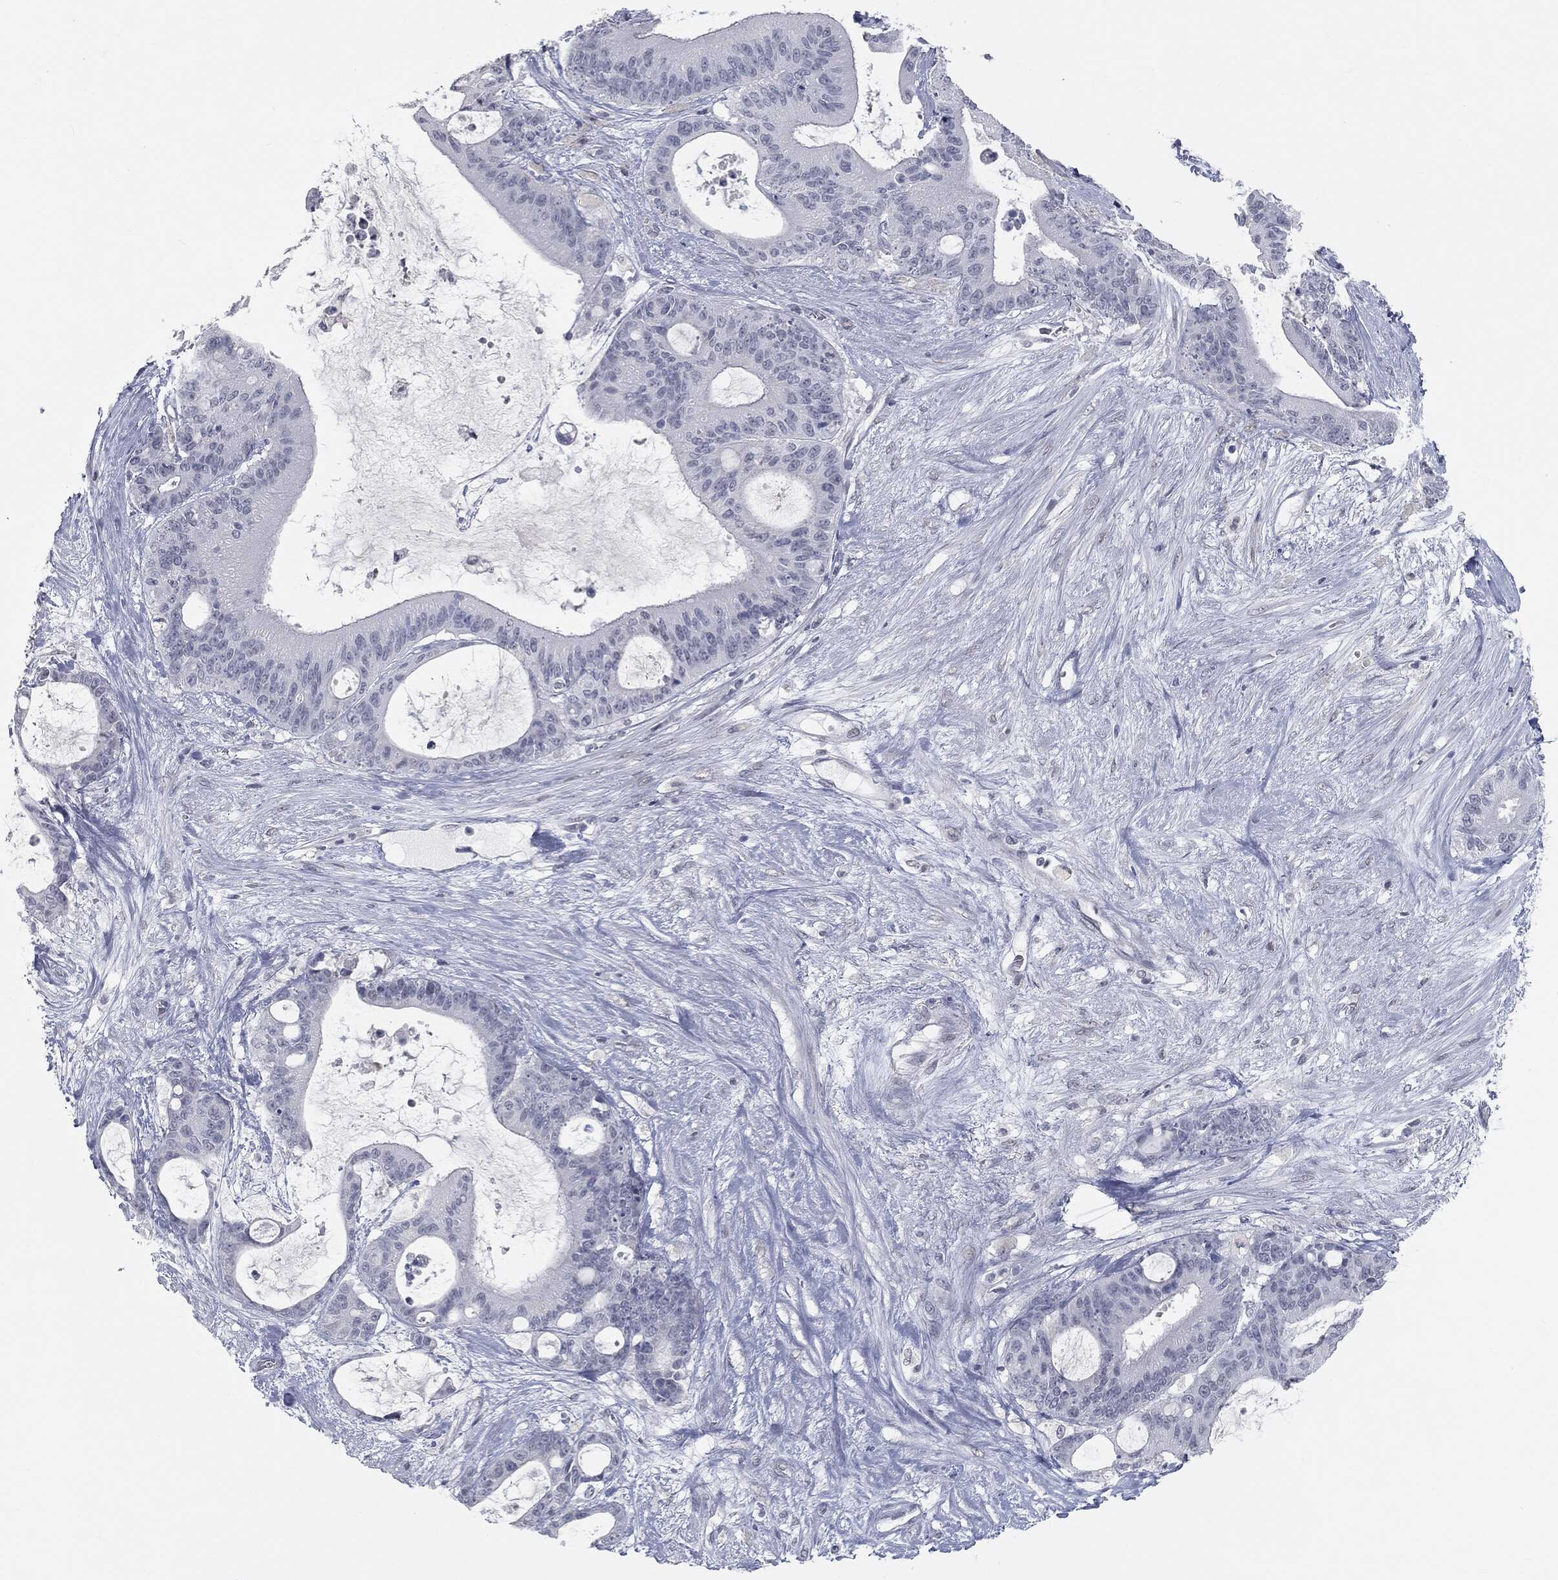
{"staining": {"intensity": "negative", "quantity": "none", "location": "none"}, "tissue": "liver cancer", "cell_type": "Tumor cells", "image_type": "cancer", "snomed": [{"axis": "morphology", "description": "Normal tissue, NOS"}, {"axis": "morphology", "description": "Cholangiocarcinoma"}, {"axis": "topography", "description": "Liver"}, {"axis": "topography", "description": "Peripheral nerve tissue"}], "caption": "An immunohistochemistry (IHC) micrograph of liver cancer is shown. There is no staining in tumor cells of liver cancer.", "gene": "PRAME", "patient": {"sex": "female", "age": 73}}